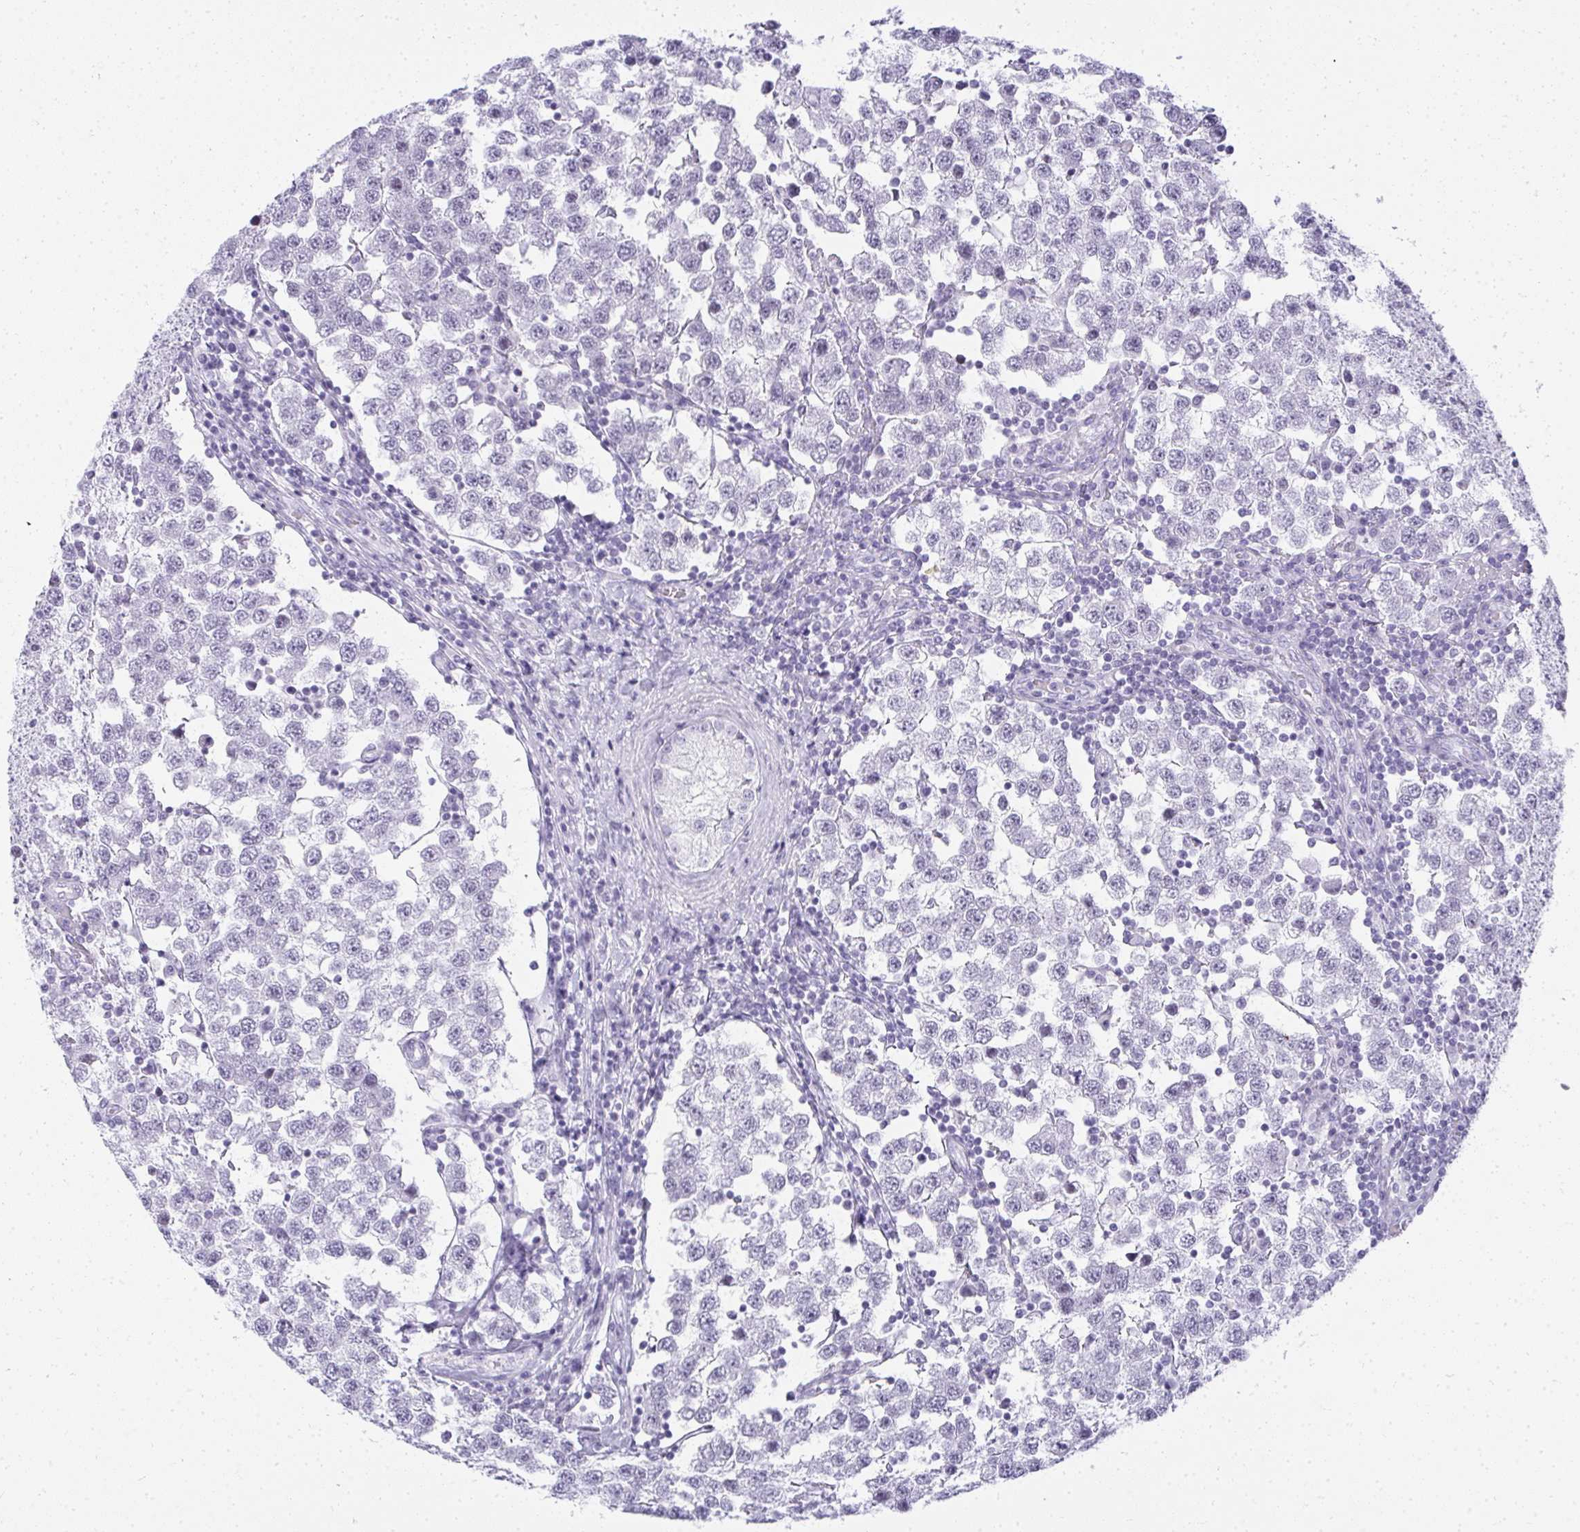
{"staining": {"intensity": "negative", "quantity": "none", "location": "none"}, "tissue": "testis cancer", "cell_type": "Tumor cells", "image_type": "cancer", "snomed": [{"axis": "morphology", "description": "Seminoma, NOS"}, {"axis": "topography", "description": "Testis"}], "caption": "IHC of human seminoma (testis) exhibits no staining in tumor cells. (DAB (3,3'-diaminobenzidine) immunohistochemistry (IHC) visualized using brightfield microscopy, high magnification).", "gene": "PLA2G1B", "patient": {"sex": "male", "age": 34}}